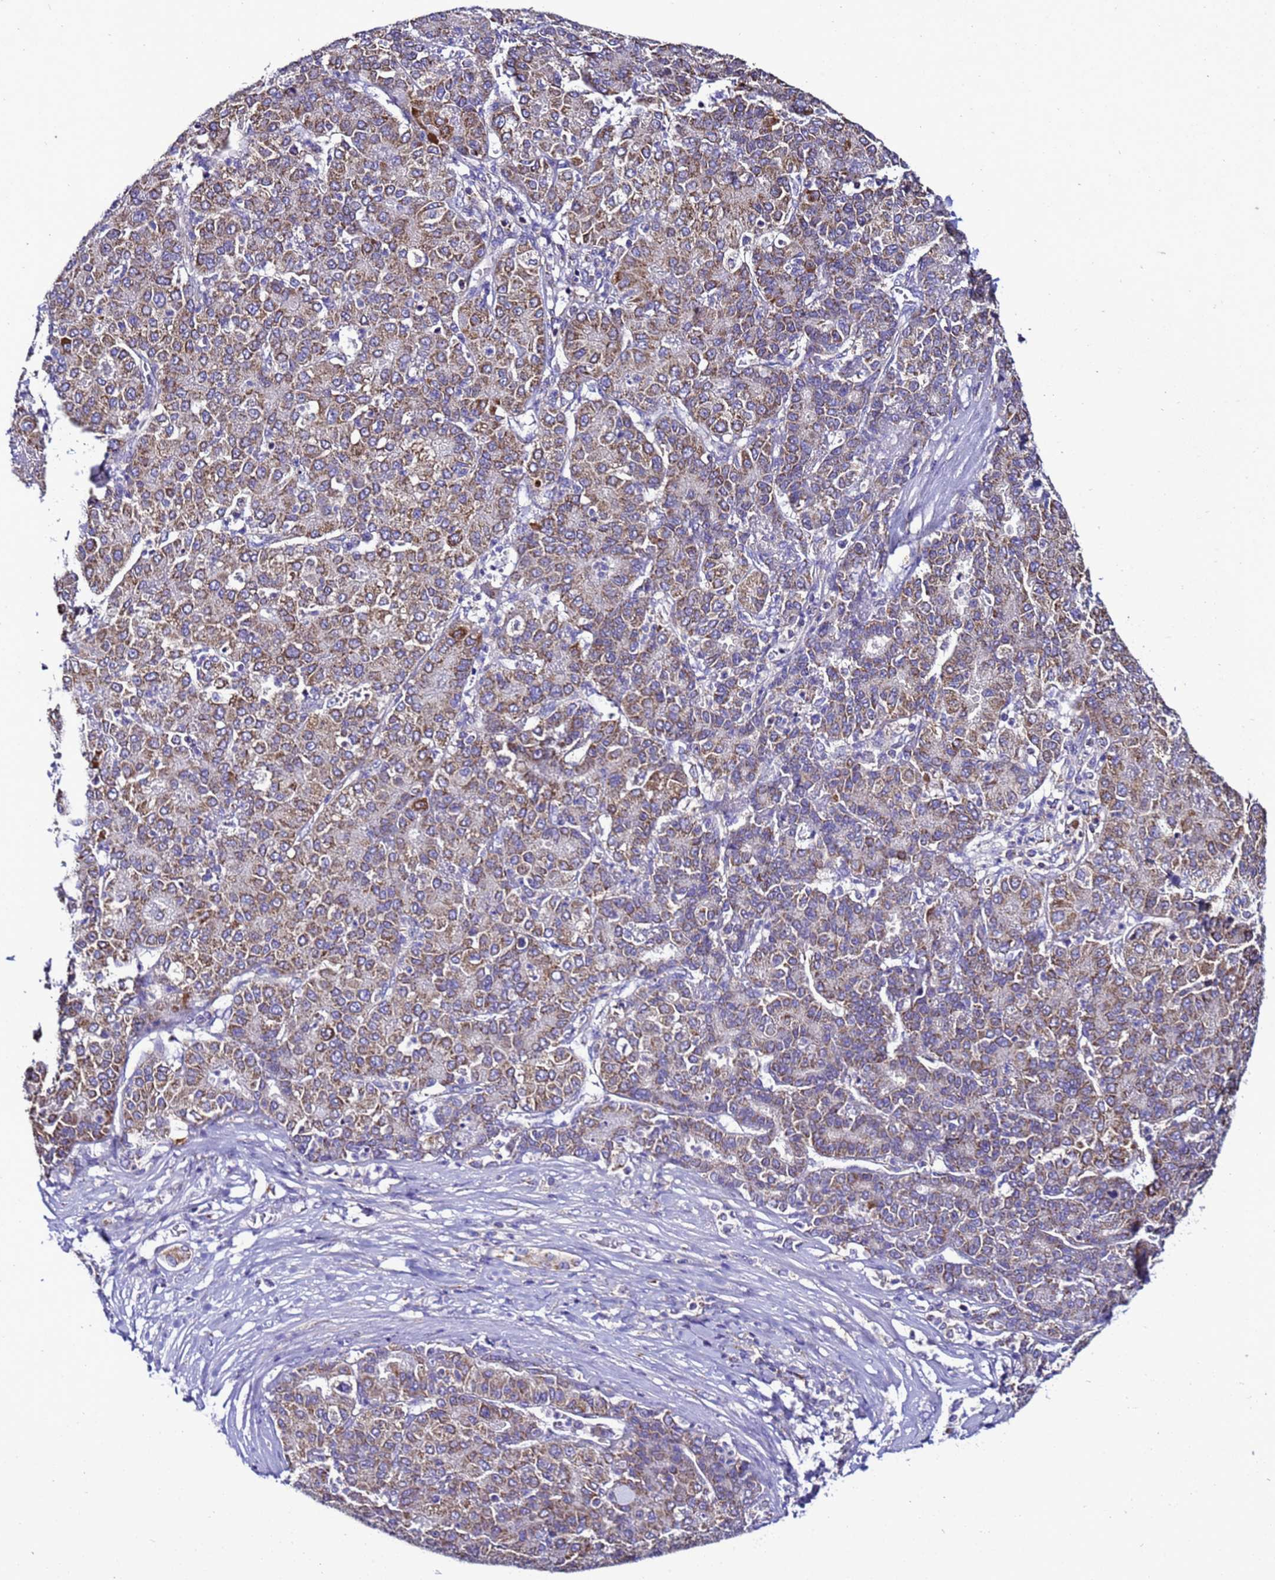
{"staining": {"intensity": "moderate", "quantity": ">75%", "location": "cytoplasmic/membranous"}, "tissue": "liver cancer", "cell_type": "Tumor cells", "image_type": "cancer", "snomed": [{"axis": "morphology", "description": "Carcinoma, Hepatocellular, NOS"}, {"axis": "topography", "description": "Liver"}], "caption": "Hepatocellular carcinoma (liver) stained with DAB immunohistochemistry (IHC) exhibits medium levels of moderate cytoplasmic/membranous staining in about >75% of tumor cells.", "gene": "HIGD2A", "patient": {"sex": "male", "age": 65}}